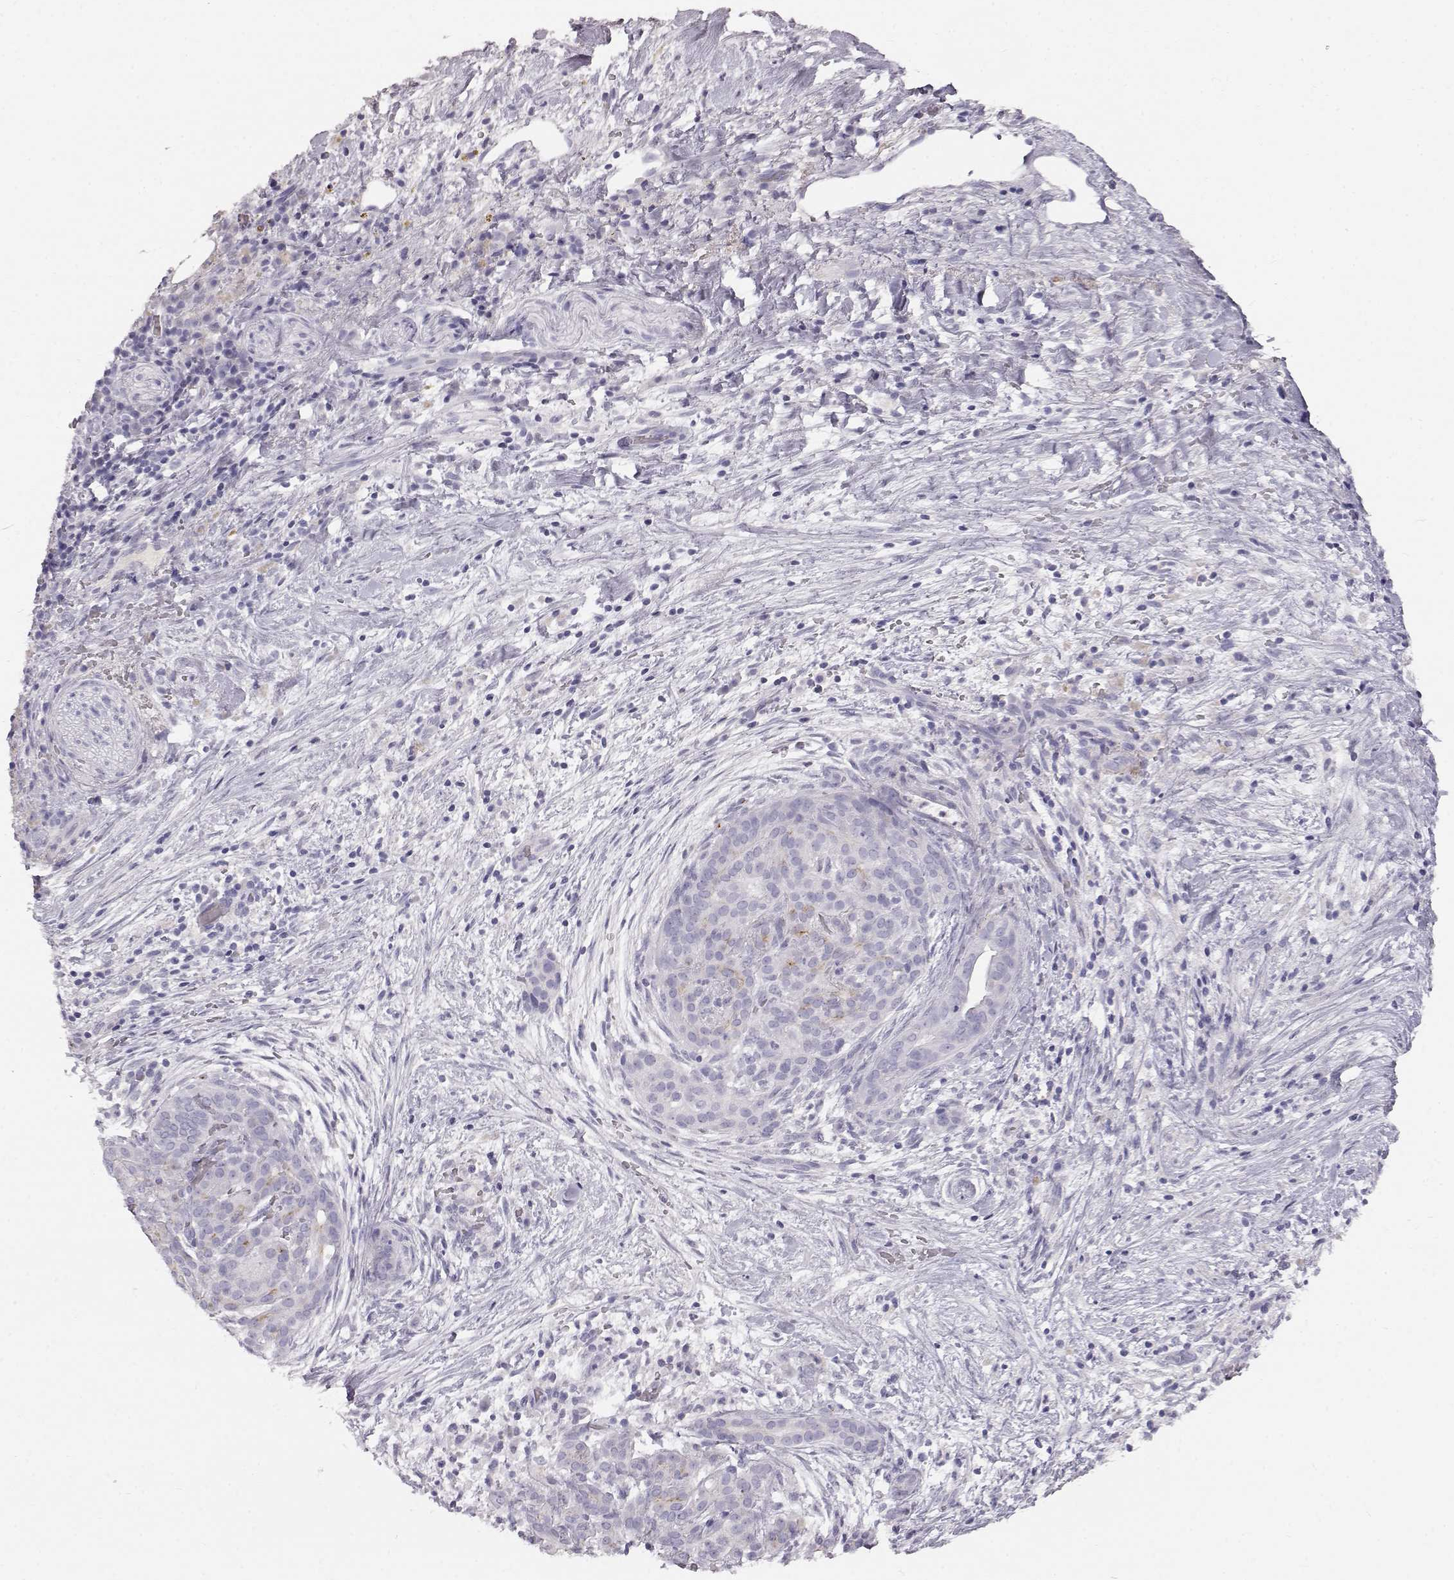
{"staining": {"intensity": "negative", "quantity": "none", "location": "none"}, "tissue": "pancreatic cancer", "cell_type": "Tumor cells", "image_type": "cancer", "snomed": [{"axis": "morphology", "description": "Adenocarcinoma, NOS"}, {"axis": "topography", "description": "Pancreas"}], "caption": "A histopathology image of adenocarcinoma (pancreatic) stained for a protein shows no brown staining in tumor cells. Brightfield microscopy of immunohistochemistry stained with DAB (brown) and hematoxylin (blue), captured at high magnification.", "gene": "KRTAP16-1", "patient": {"sex": "male", "age": 44}}